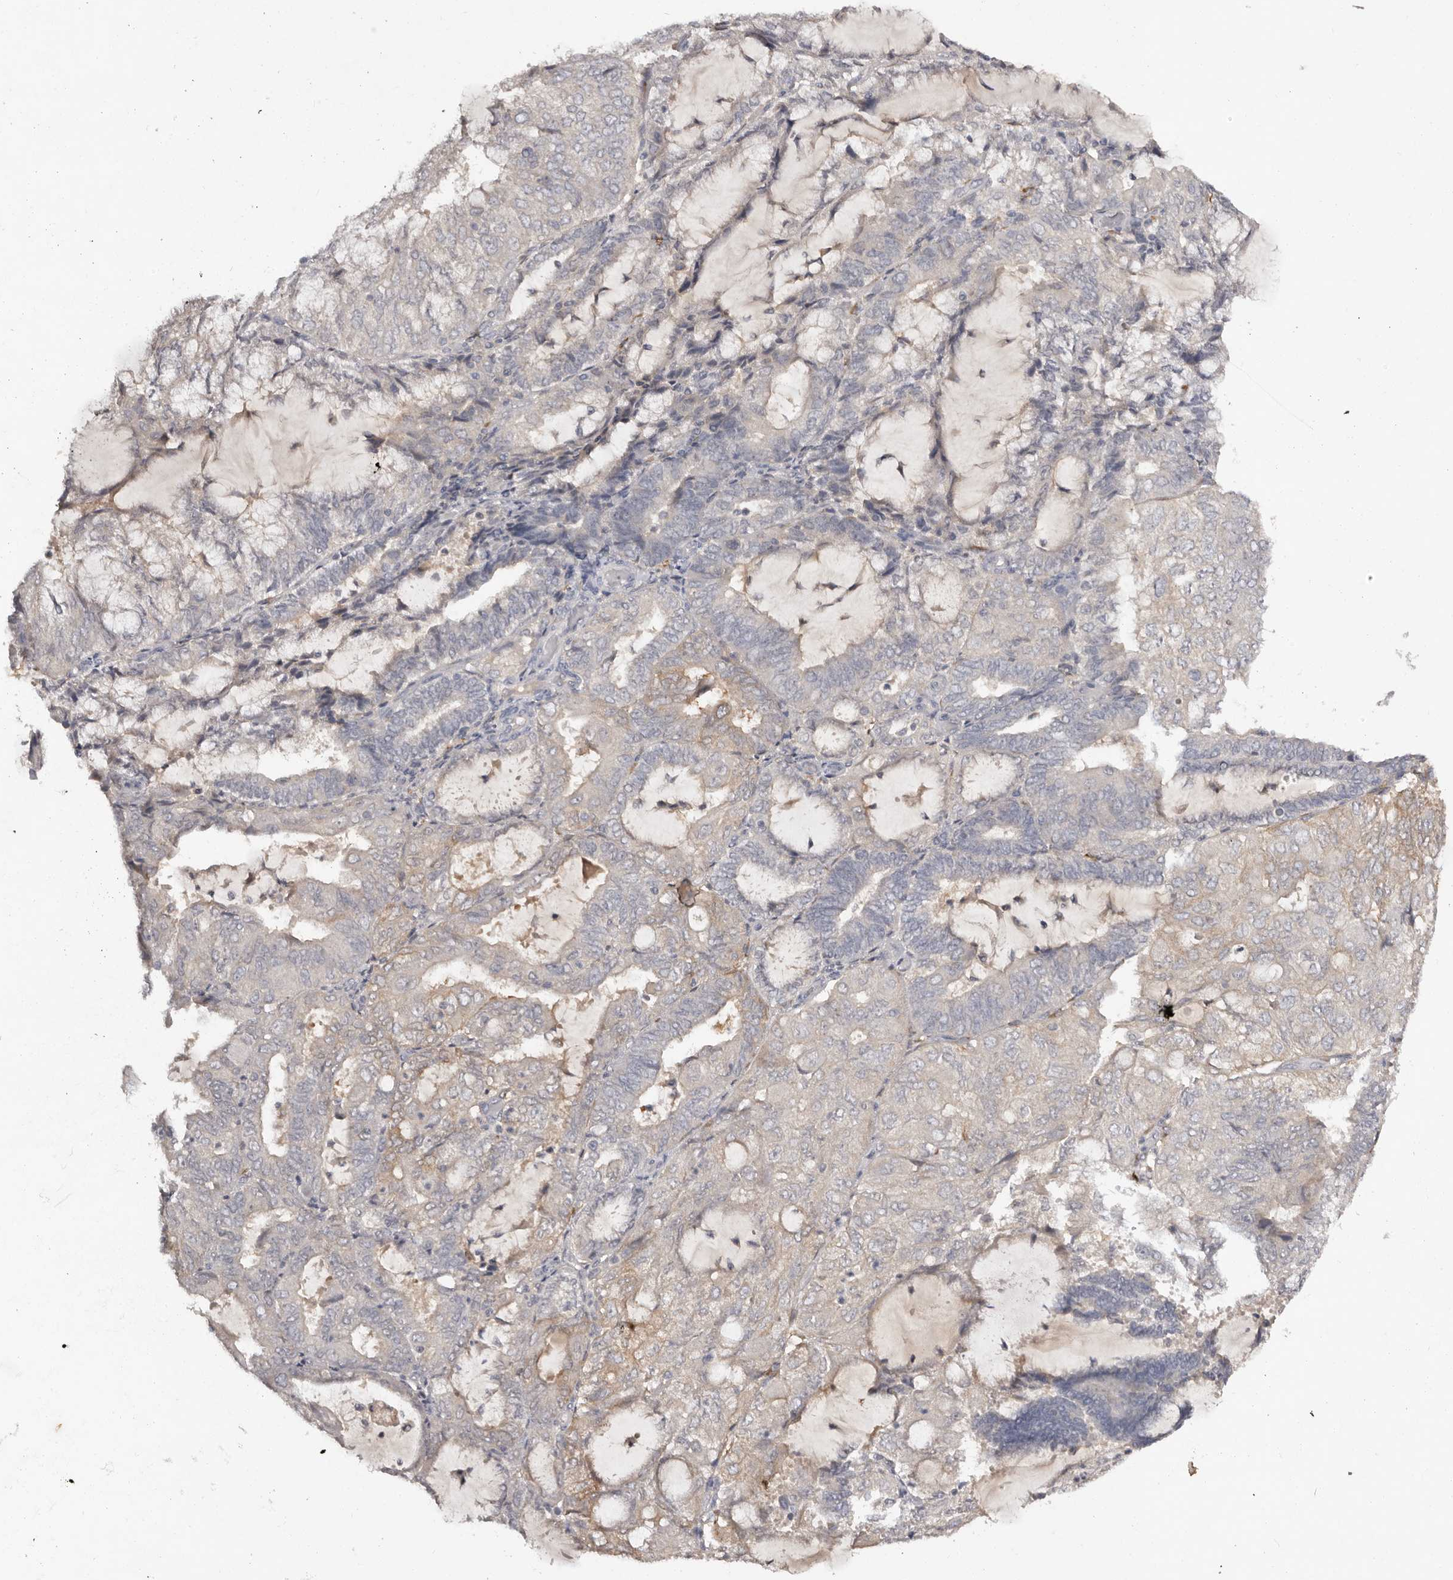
{"staining": {"intensity": "negative", "quantity": "none", "location": "none"}, "tissue": "endometrial cancer", "cell_type": "Tumor cells", "image_type": "cancer", "snomed": [{"axis": "morphology", "description": "Adenocarcinoma, NOS"}, {"axis": "topography", "description": "Endometrium"}], "caption": "An immunohistochemistry (IHC) histopathology image of endometrial adenocarcinoma is shown. There is no staining in tumor cells of endometrial adenocarcinoma. (Immunohistochemistry (ihc), brightfield microscopy, high magnification).", "gene": "SCUBE2", "patient": {"sex": "female", "age": 81}}